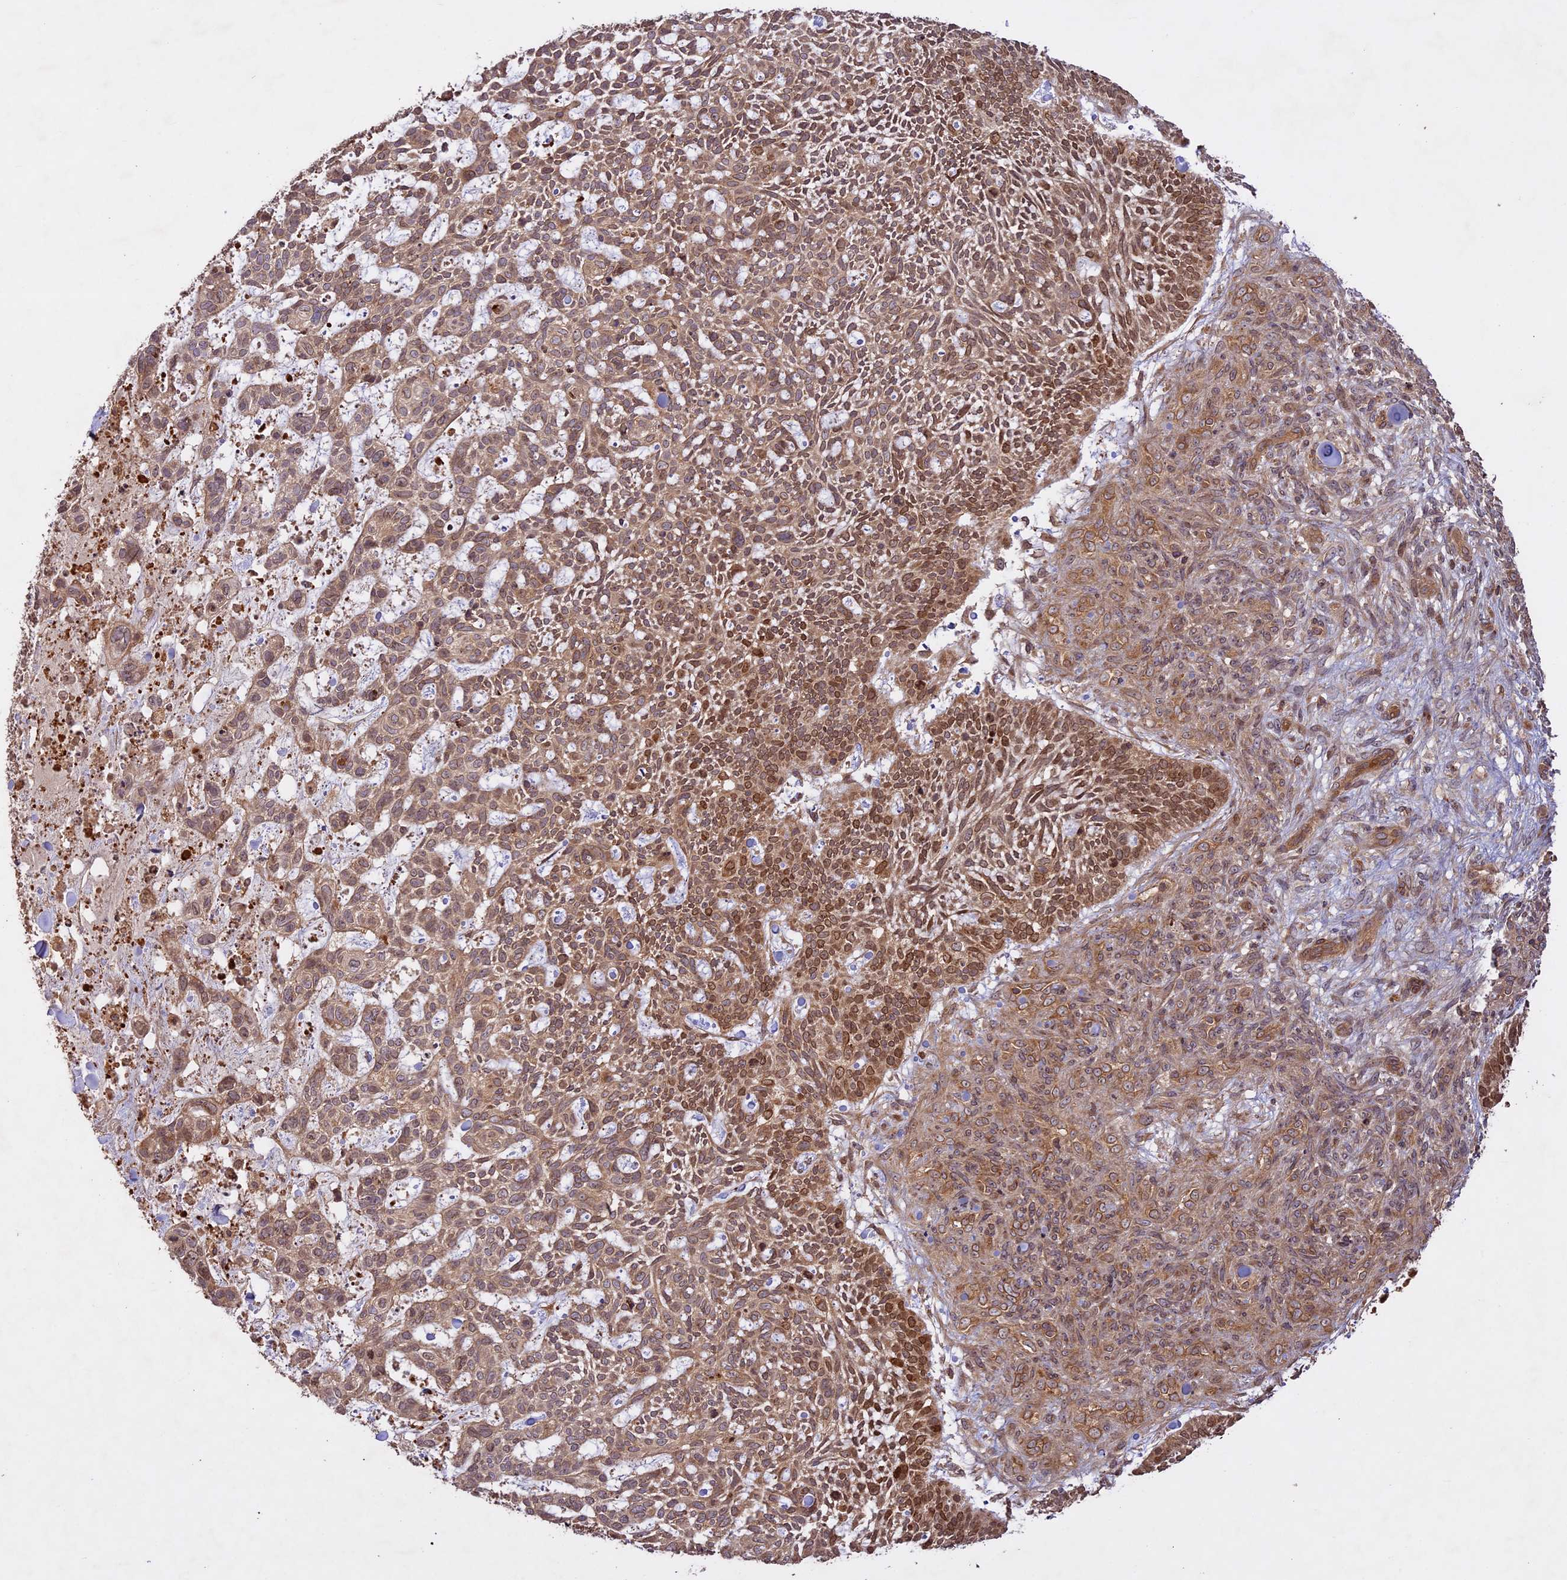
{"staining": {"intensity": "moderate", "quantity": ">75%", "location": "cytoplasmic/membranous,nuclear"}, "tissue": "skin cancer", "cell_type": "Tumor cells", "image_type": "cancer", "snomed": [{"axis": "morphology", "description": "Basal cell carcinoma"}, {"axis": "topography", "description": "Skin"}], "caption": "Immunohistochemical staining of skin cancer exhibits moderate cytoplasmic/membranous and nuclear protein positivity in approximately >75% of tumor cells.", "gene": "DGKH", "patient": {"sex": "male", "age": 88}}